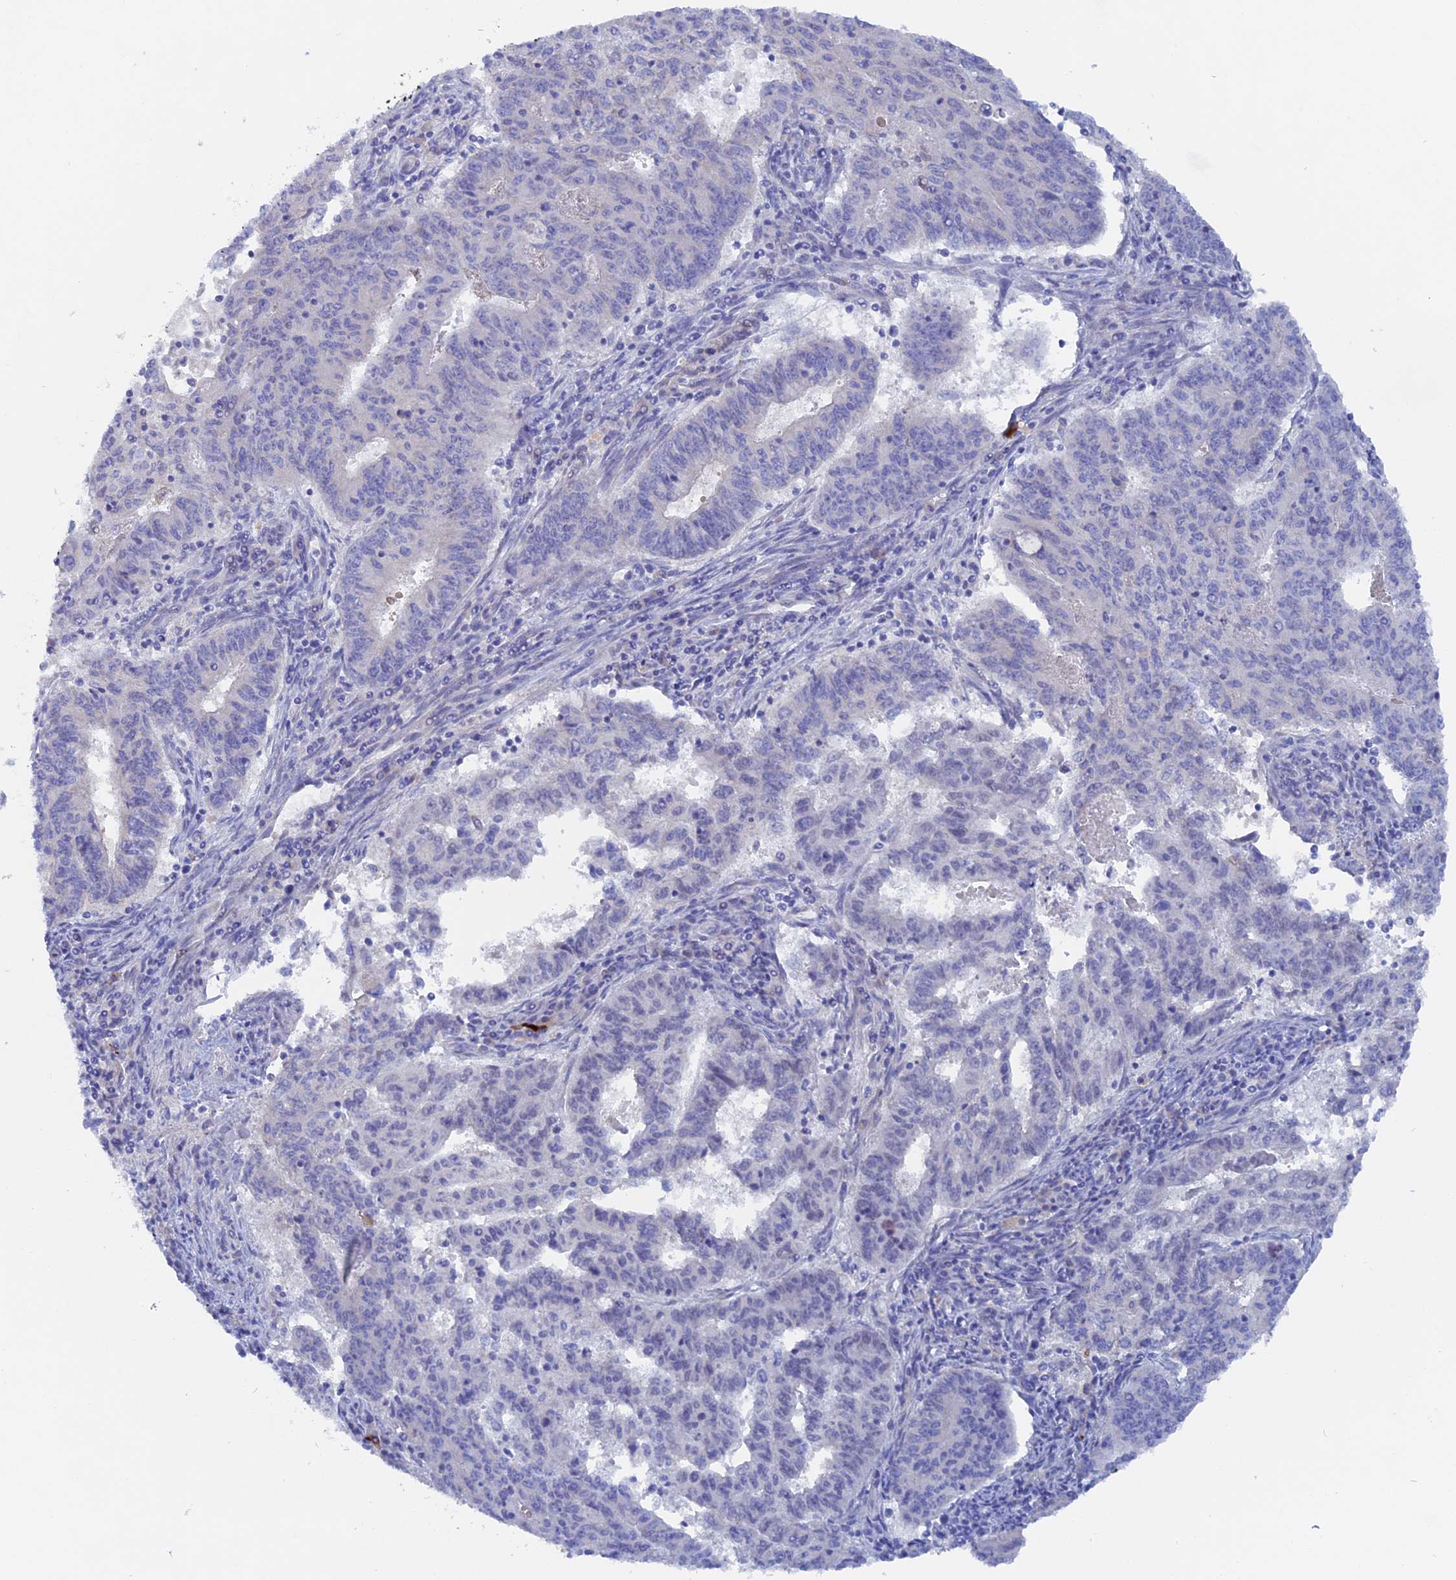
{"staining": {"intensity": "weak", "quantity": "<25%", "location": "nuclear"}, "tissue": "endometrial cancer", "cell_type": "Tumor cells", "image_type": "cancer", "snomed": [{"axis": "morphology", "description": "Adenocarcinoma, NOS"}, {"axis": "topography", "description": "Endometrium"}], "caption": "Immunohistochemistry image of human endometrial cancer stained for a protein (brown), which demonstrates no positivity in tumor cells.", "gene": "DACT3", "patient": {"sex": "female", "age": 59}}